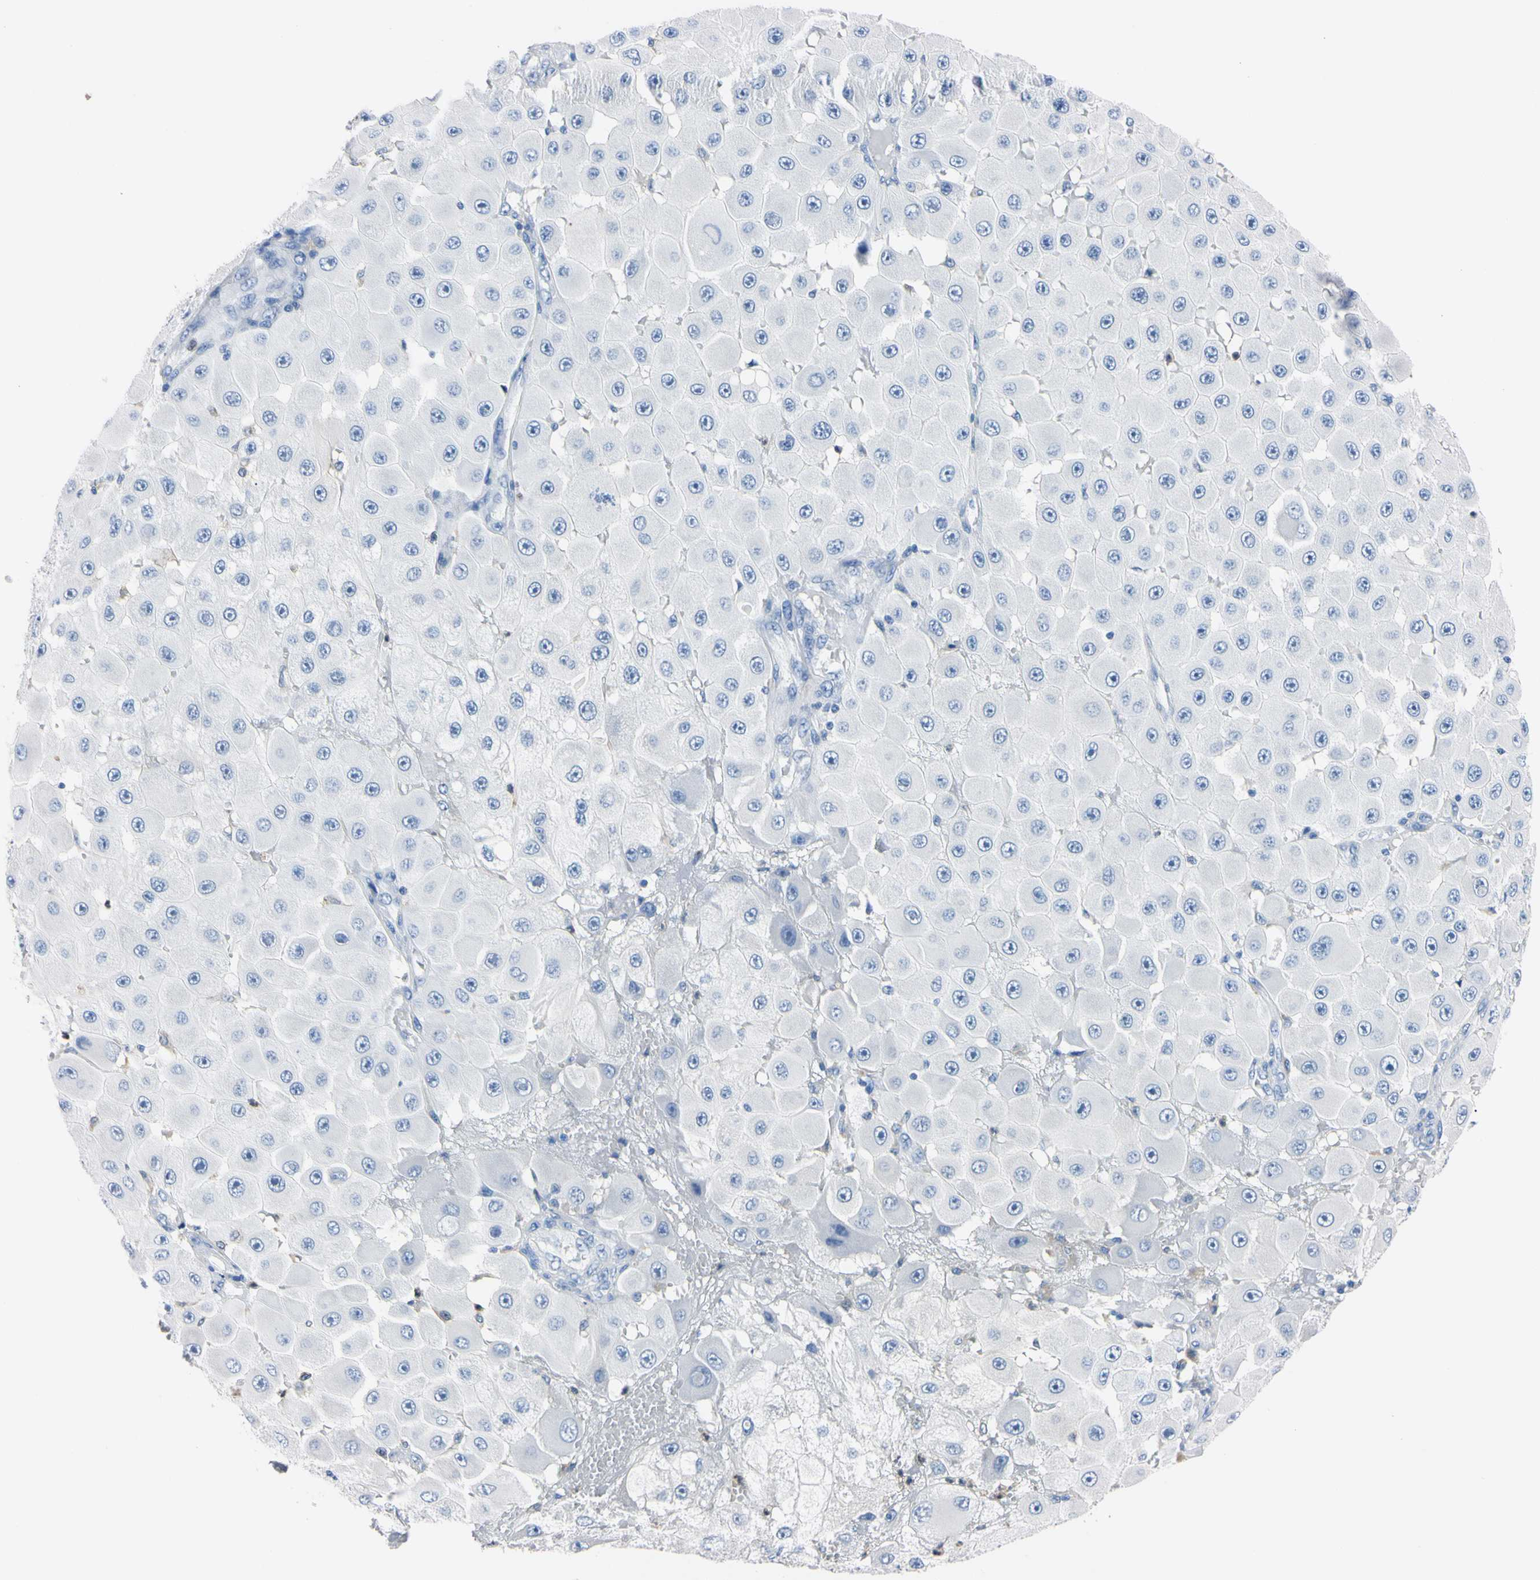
{"staining": {"intensity": "negative", "quantity": "none", "location": "none"}, "tissue": "melanoma", "cell_type": "Tumor cells", "image_type": "cancer", "snomed": [{"axis": "morphology", "description": "Malignant melanoma, NOS"}, {"axis": "topography", "description": "Skin"}], "caption": "Tumor cells are negative for protein expression in human malignant melanoma. (Stains: DAB immunohistochemistry with hematoxylin counter stain, Microscopy: brightfield microscopy at high magnification).", "gene": "NCF4", "patient": {"sex": "female", "age": 81}}